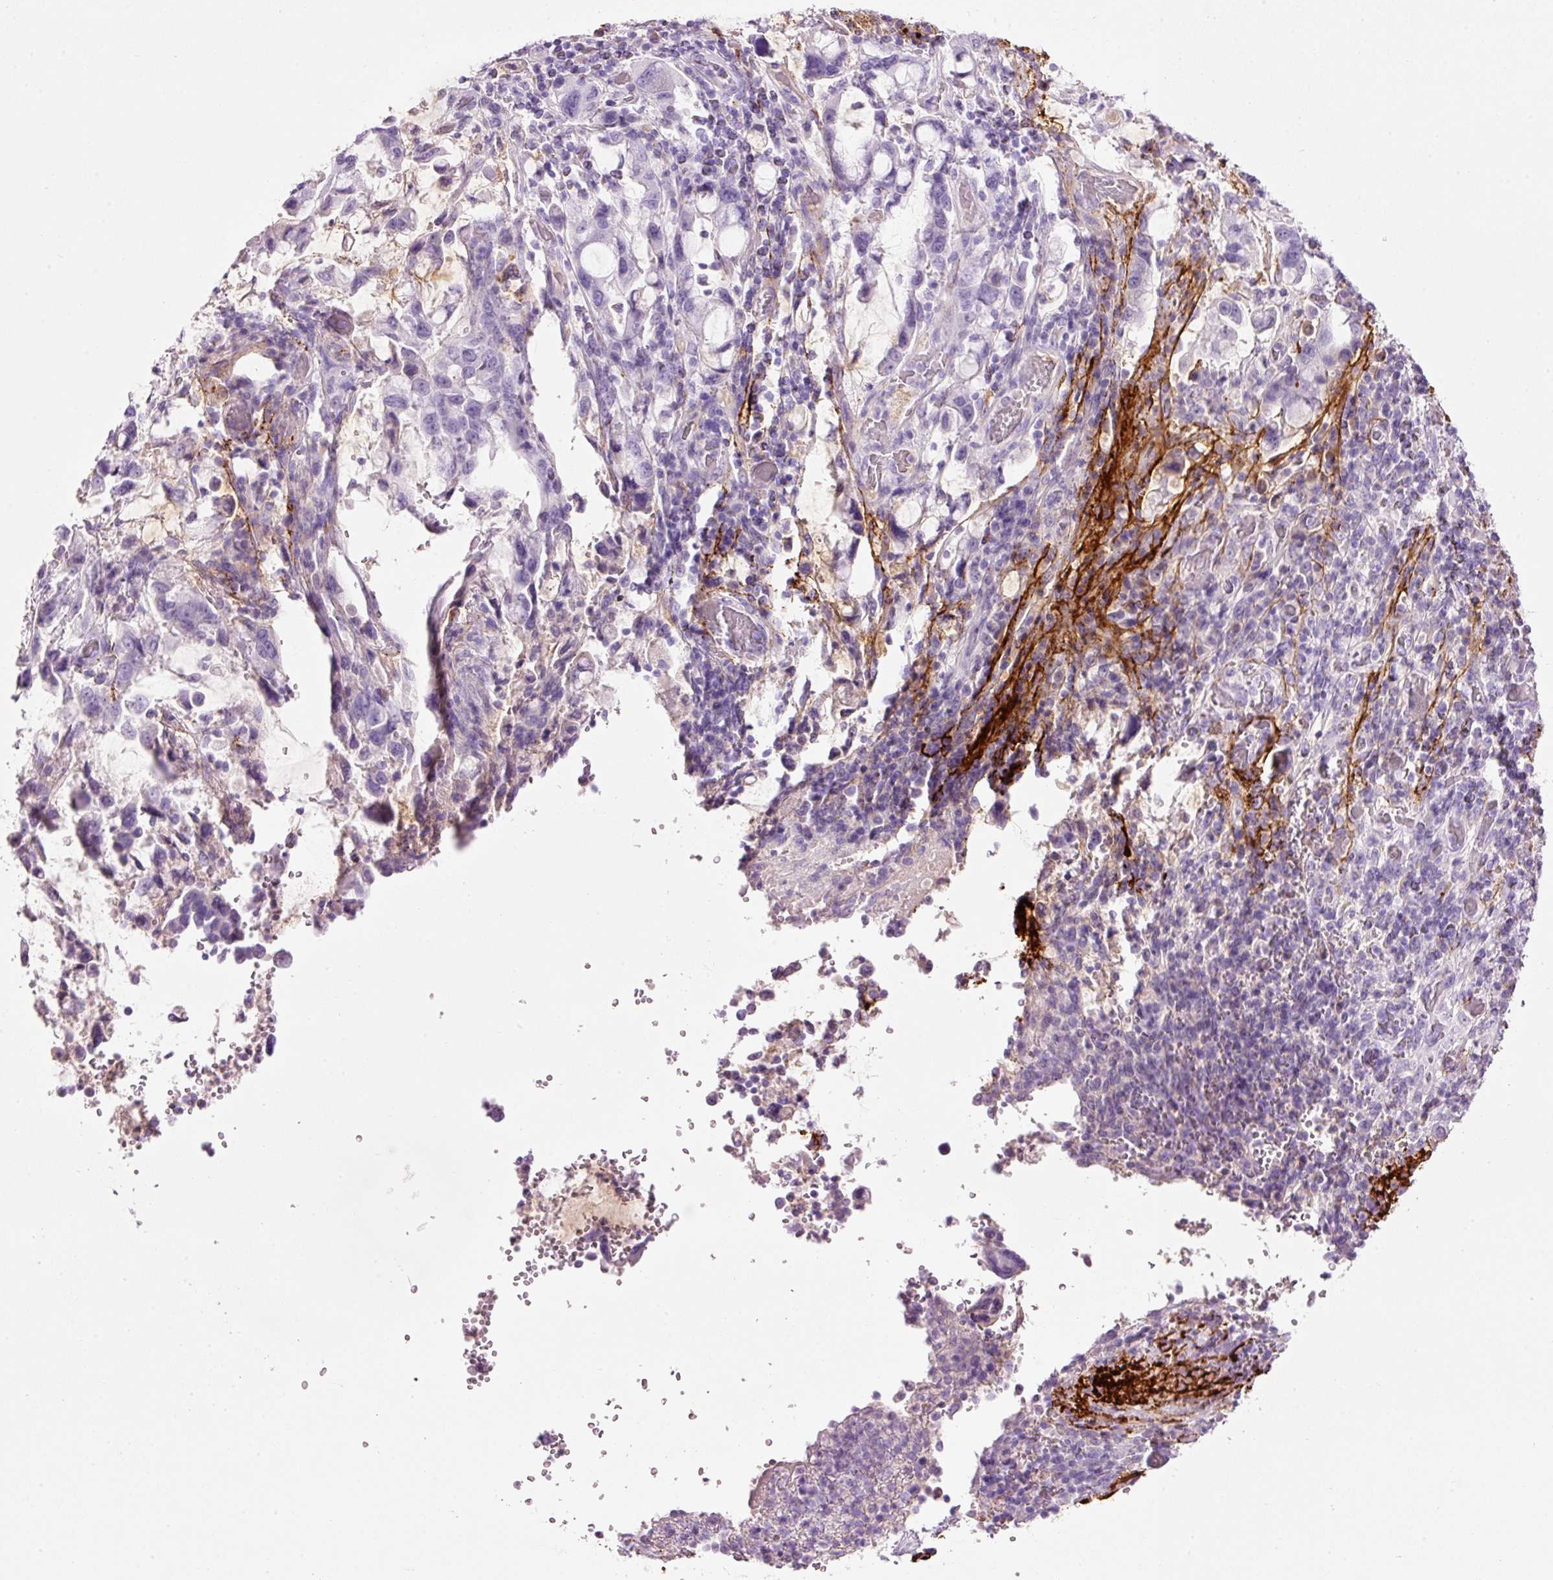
{"staining": {"intensity": "negative", "quantity": "none", "location": "none"}, "tissue": "stomach cancer", "cell_type": "Tumor cells", "image_type": "cancer", "snomed": [{"axis": "morphology", "description": "Adenocarcinoma, NOS"}, {"axis": "topography", "description": "Stomach, upper"}, {"axis": "topography", "description": "Stomach"}], "caption": "Stomach cancer (adenocarcinoma) was stained to show a protein in brown. There is no significant expression in tumor cells.", "gene": "MFAP4", "patient": {"sex": "male", "age": 62}}